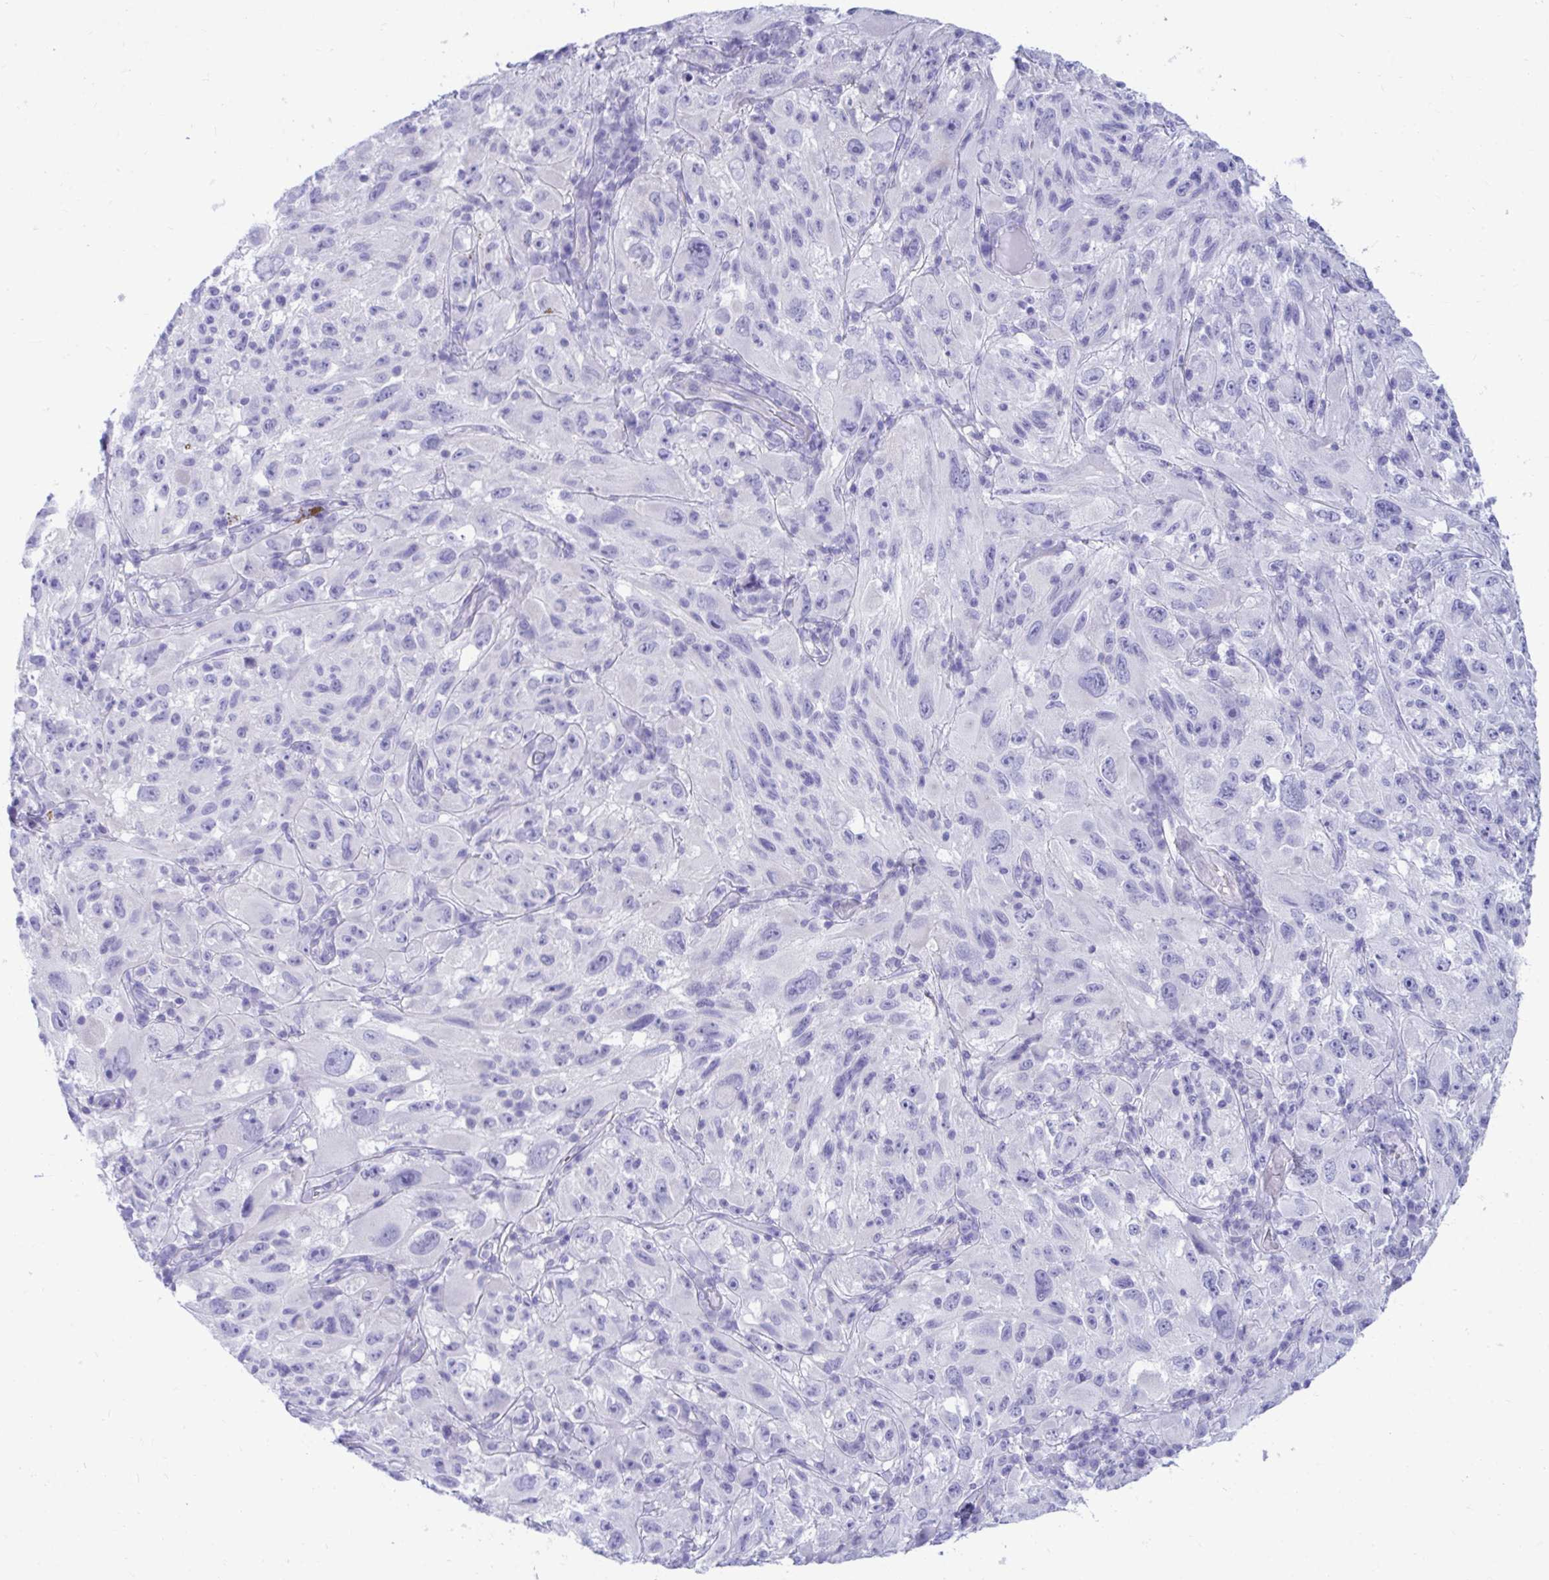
{"staining": {"intensity": "negative", "quantity": "none", "location": "none"}, "tissue": "melanoma", "cell_type": "Tumor cells", "image_type": "cancer", "snomed": [{"axis": "morphology", "description": "Malignant melanoma, NOS"}, {"axis": "topography", "description": "Skin"}], "caption": "A photomicrograph of human malignant melanoma is negative for staining in tumor cells.", "gene": "SHISA8", "patient": {"sex": "female", "age": 71}}